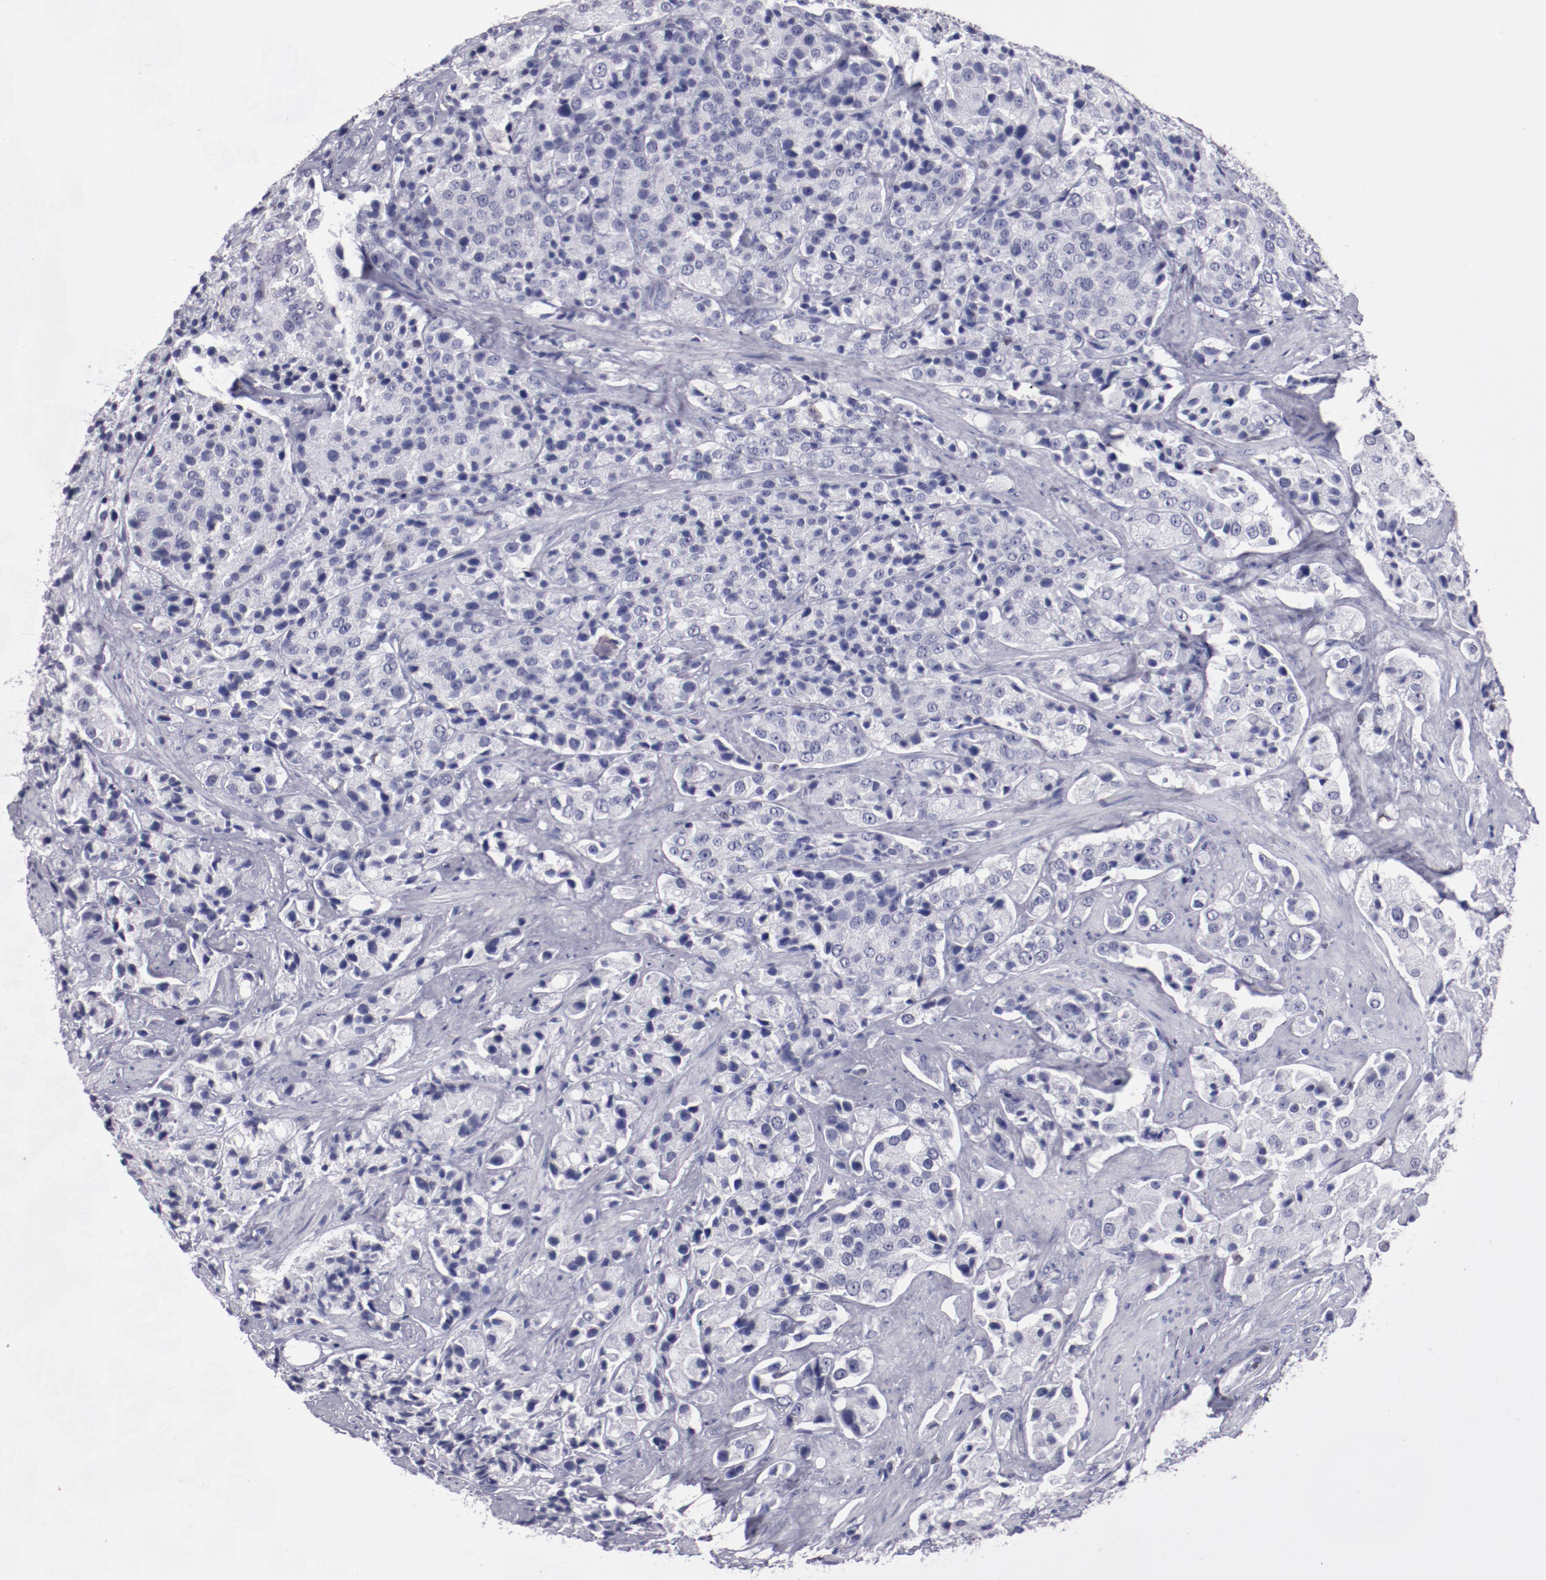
{"staining": {"intensity": "negative", "quantity": "none", "location": "none"}, "tissue": "prostate cancer", "cell_type": "Tumor cells", "image_type": "cancer", "snomed": [{"axis": "morphology", "description": "Adenocarcinoma, Medium grade"}, {"axis": "topography", "description": "Prostate"}], "caption": "This is a micrograph of immunohistochemistry (IHC) staining of prostate adenocarcinoma (medium-grade), which shows no staining in tumor cells.", "gene": "IRF8", "patient": {"sex": "male", "age": 70}}